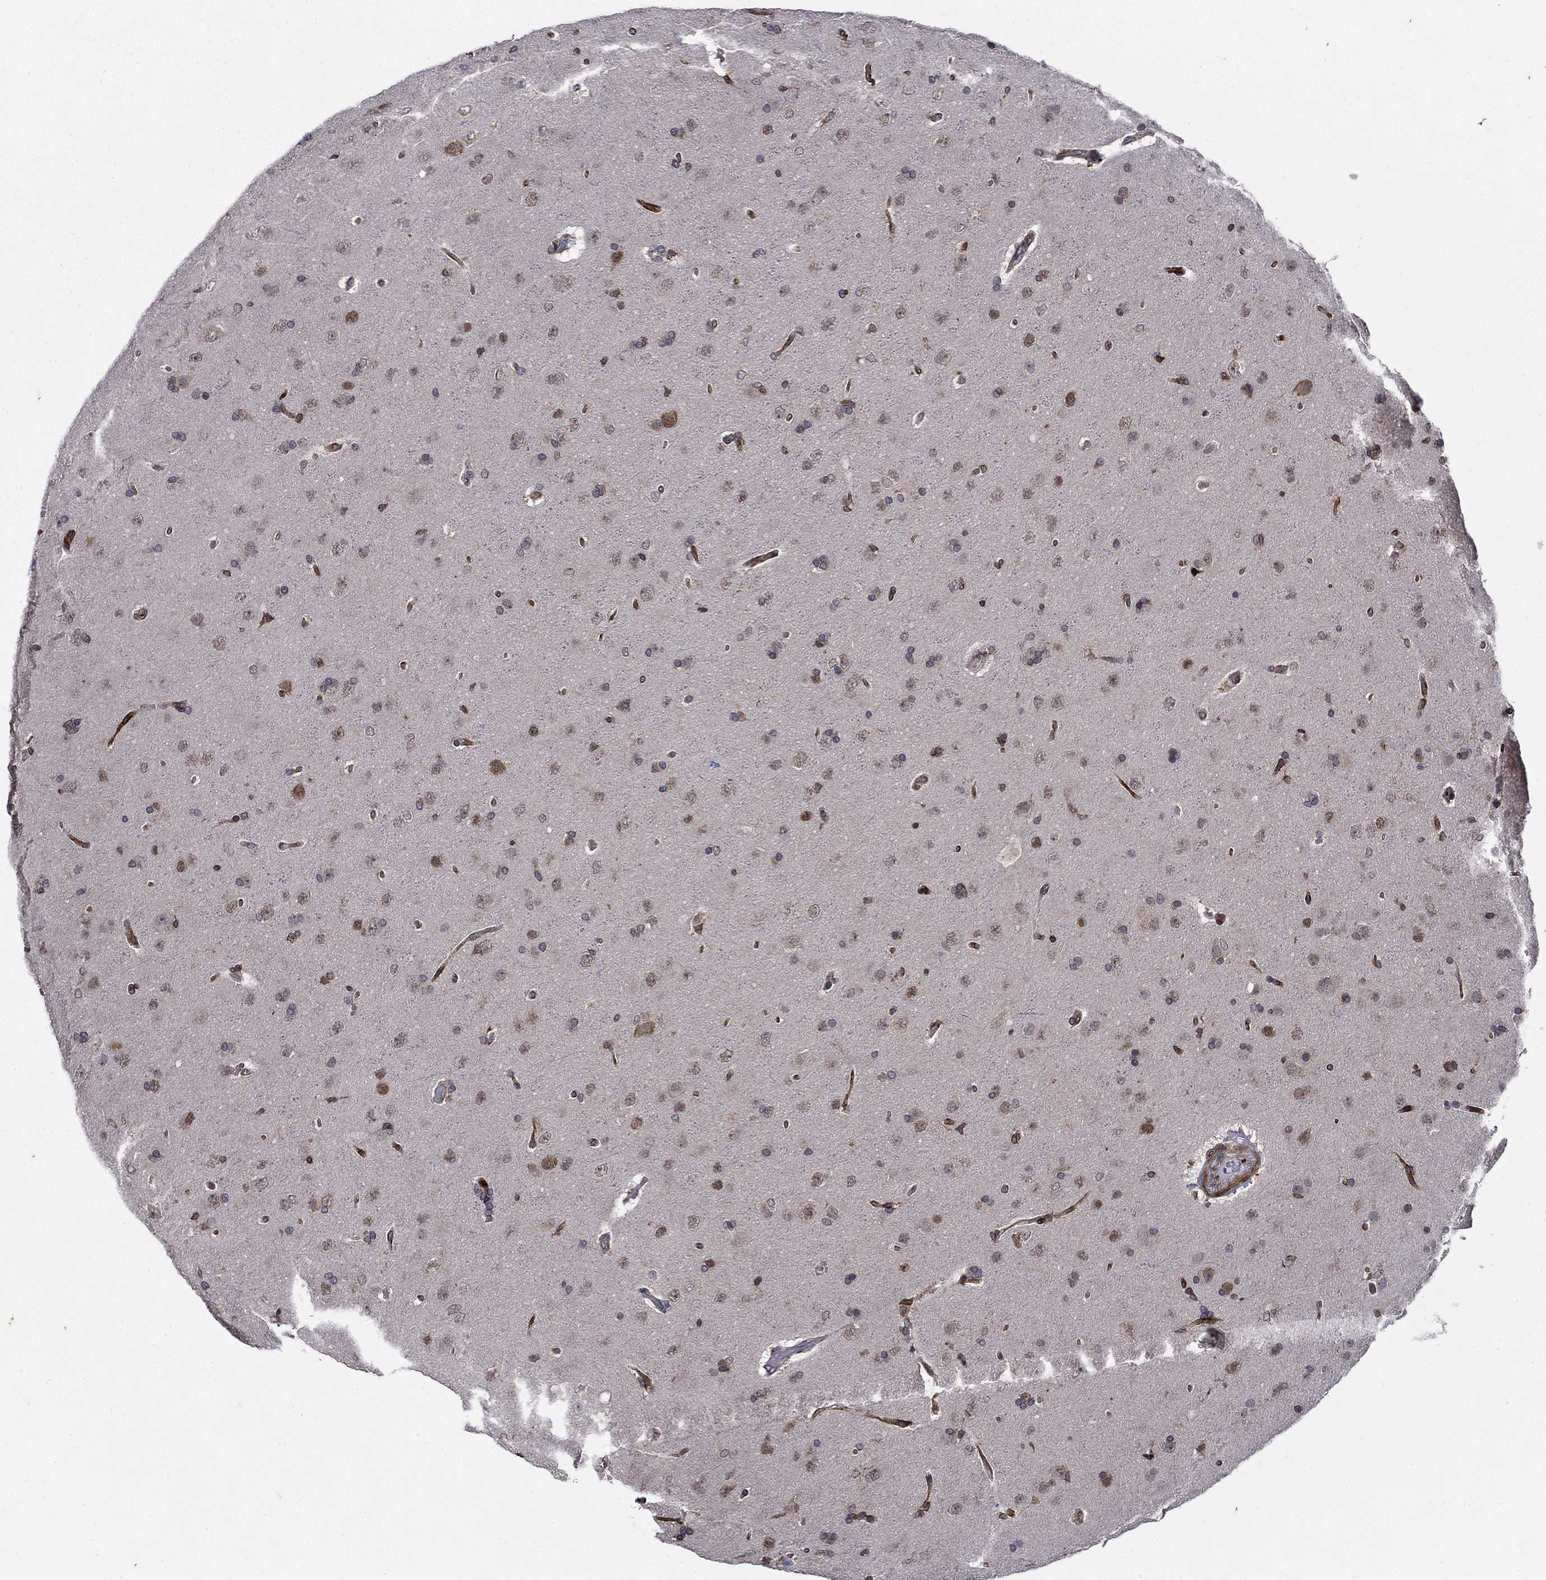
{"staining": {"intensity": "negative", "quantity": "none", "location": "none"}, "tissue": "glioma", "cell_type": "Tumor cells", "image_type": "cancer", "snomed": [{"axis": "morphology", "description": "Glioma, malignant, NOS"}, {"axis": "topography", "description": "Cerebral cortex"}], "caption": "High power microscopy micrograph of an immunohistochemistry photomicrograph of glioma, revealing no significant staining in tumor cells.", "gene": "DHRS7", "patient": {"sex": "male", "age": 58}}